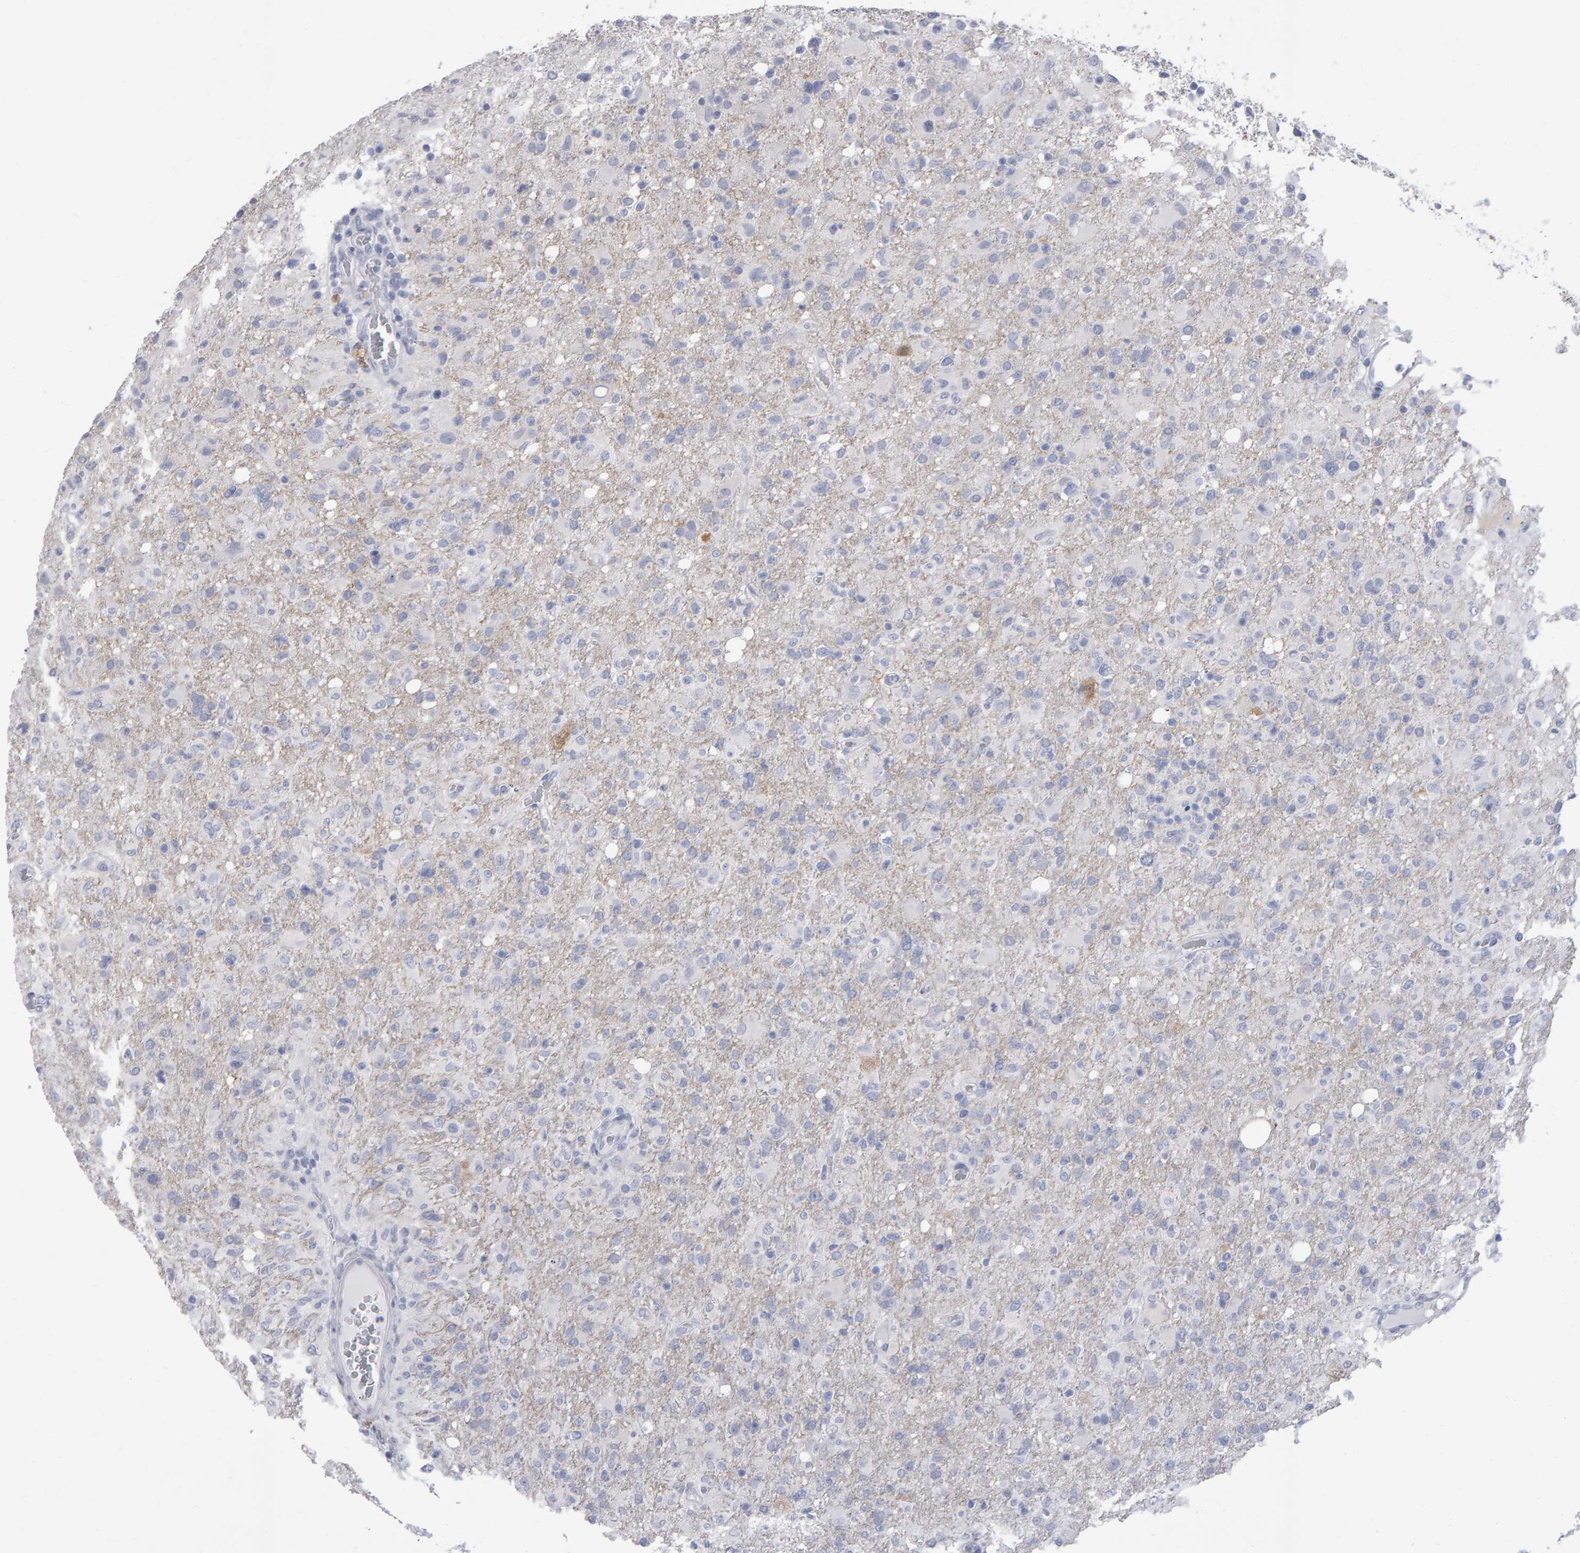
{"staining": {"intensity": "negative", "quantity": "none", "location": "none"}, "tissue": "glioma", "cell_type": "Tumor cells", "image_type": "cancer", "snomed": [{"axis": "morphology", "description": "Glioma, malignant, High grade"}, {"axis": "topography", "description": "Brain"}], "caption": "This is an IHC image of glioma. There is no expression in tumor cells.", "gene": "NCDN", "patient": {"sex": "female", "age": 57}}